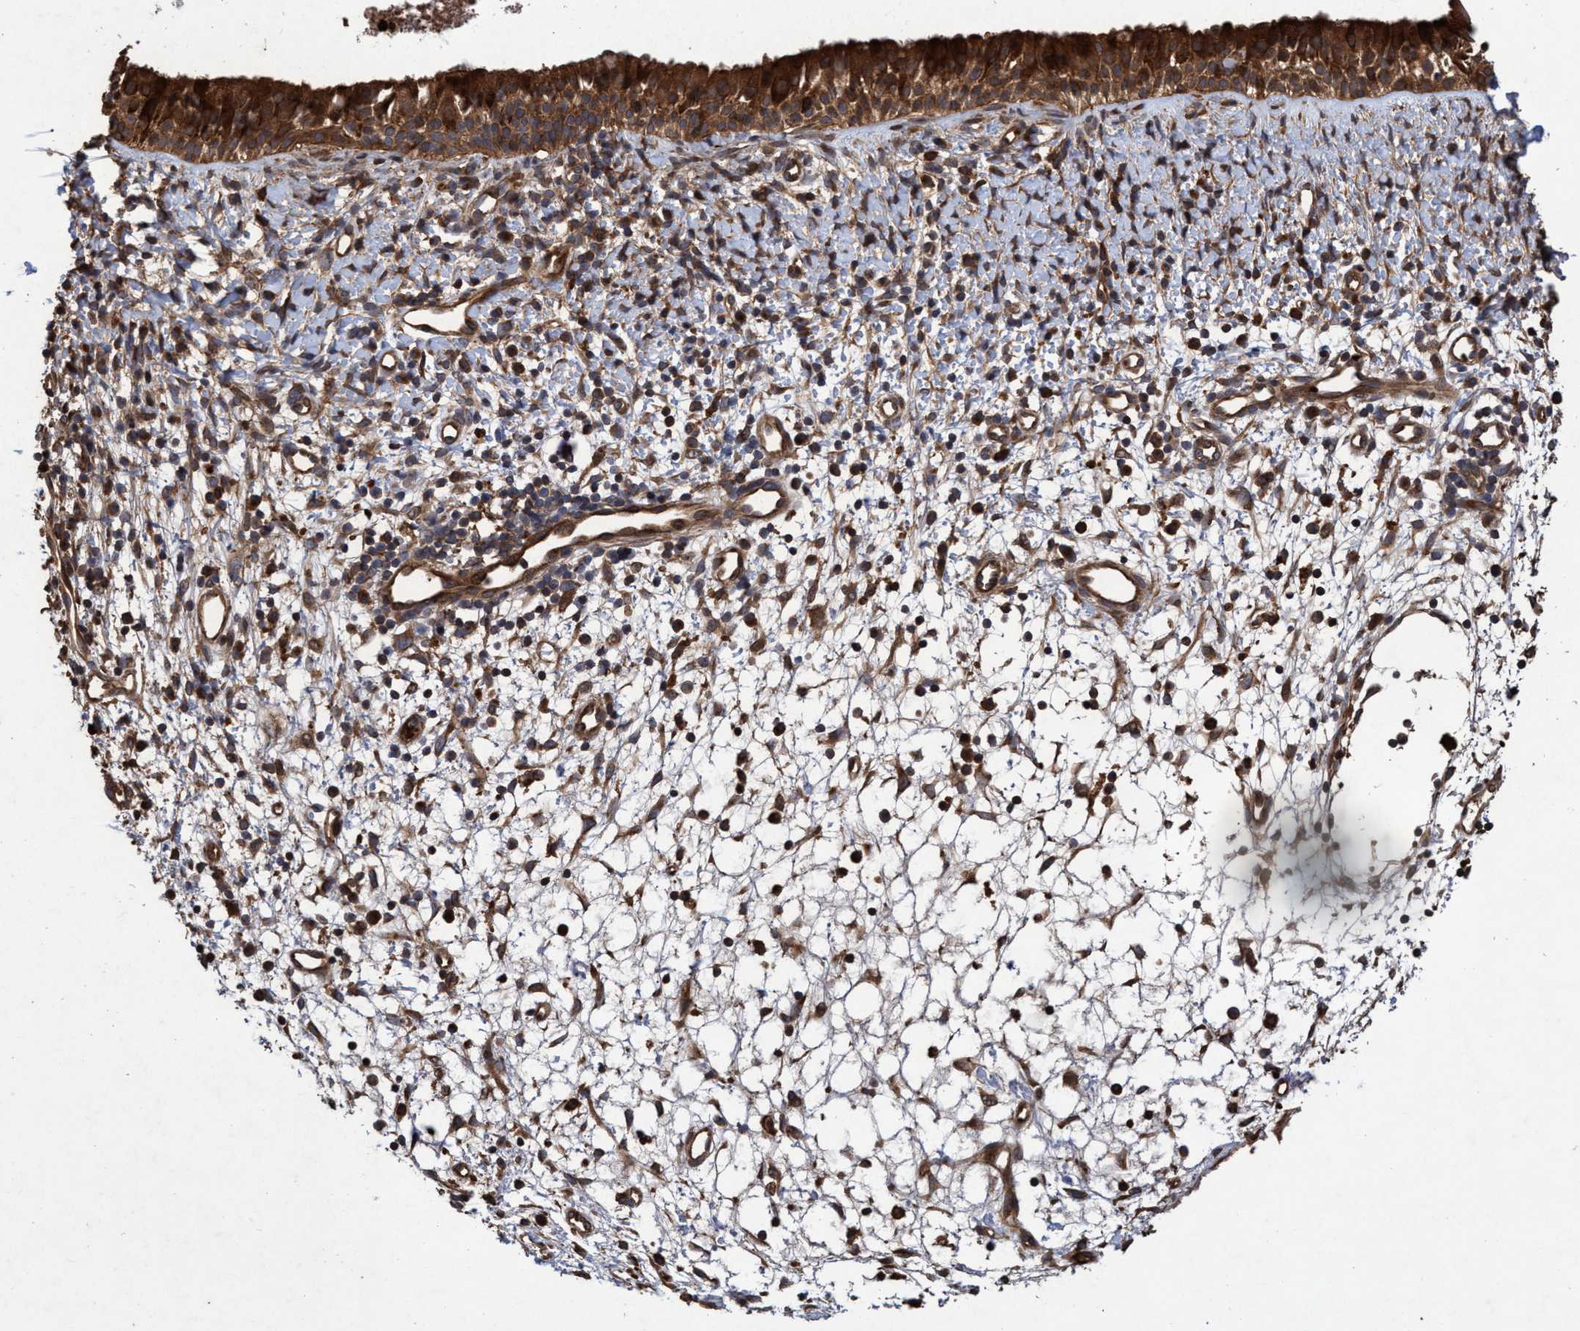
{"staining": {"intensity": "strong", "quantity": ">75%", "location": "cytoplasmic/membranous"}, "tissue": "nasopharynx", "cell_type": "Respiratory epithelial cells", "image_type": "normal", "snomed": [{"axis": "morphology", "description": "Normal tissue, NOS"}, {"axis": "topography", "description": "Nasopharynx"}], "caption": "Benign nasopharynx displays strong cytoplasmic/membranous staining in about >75% of respiratory epithelial cells.", "gene": "CHMP6", "patient": {"sex": "male", "age": 22}}